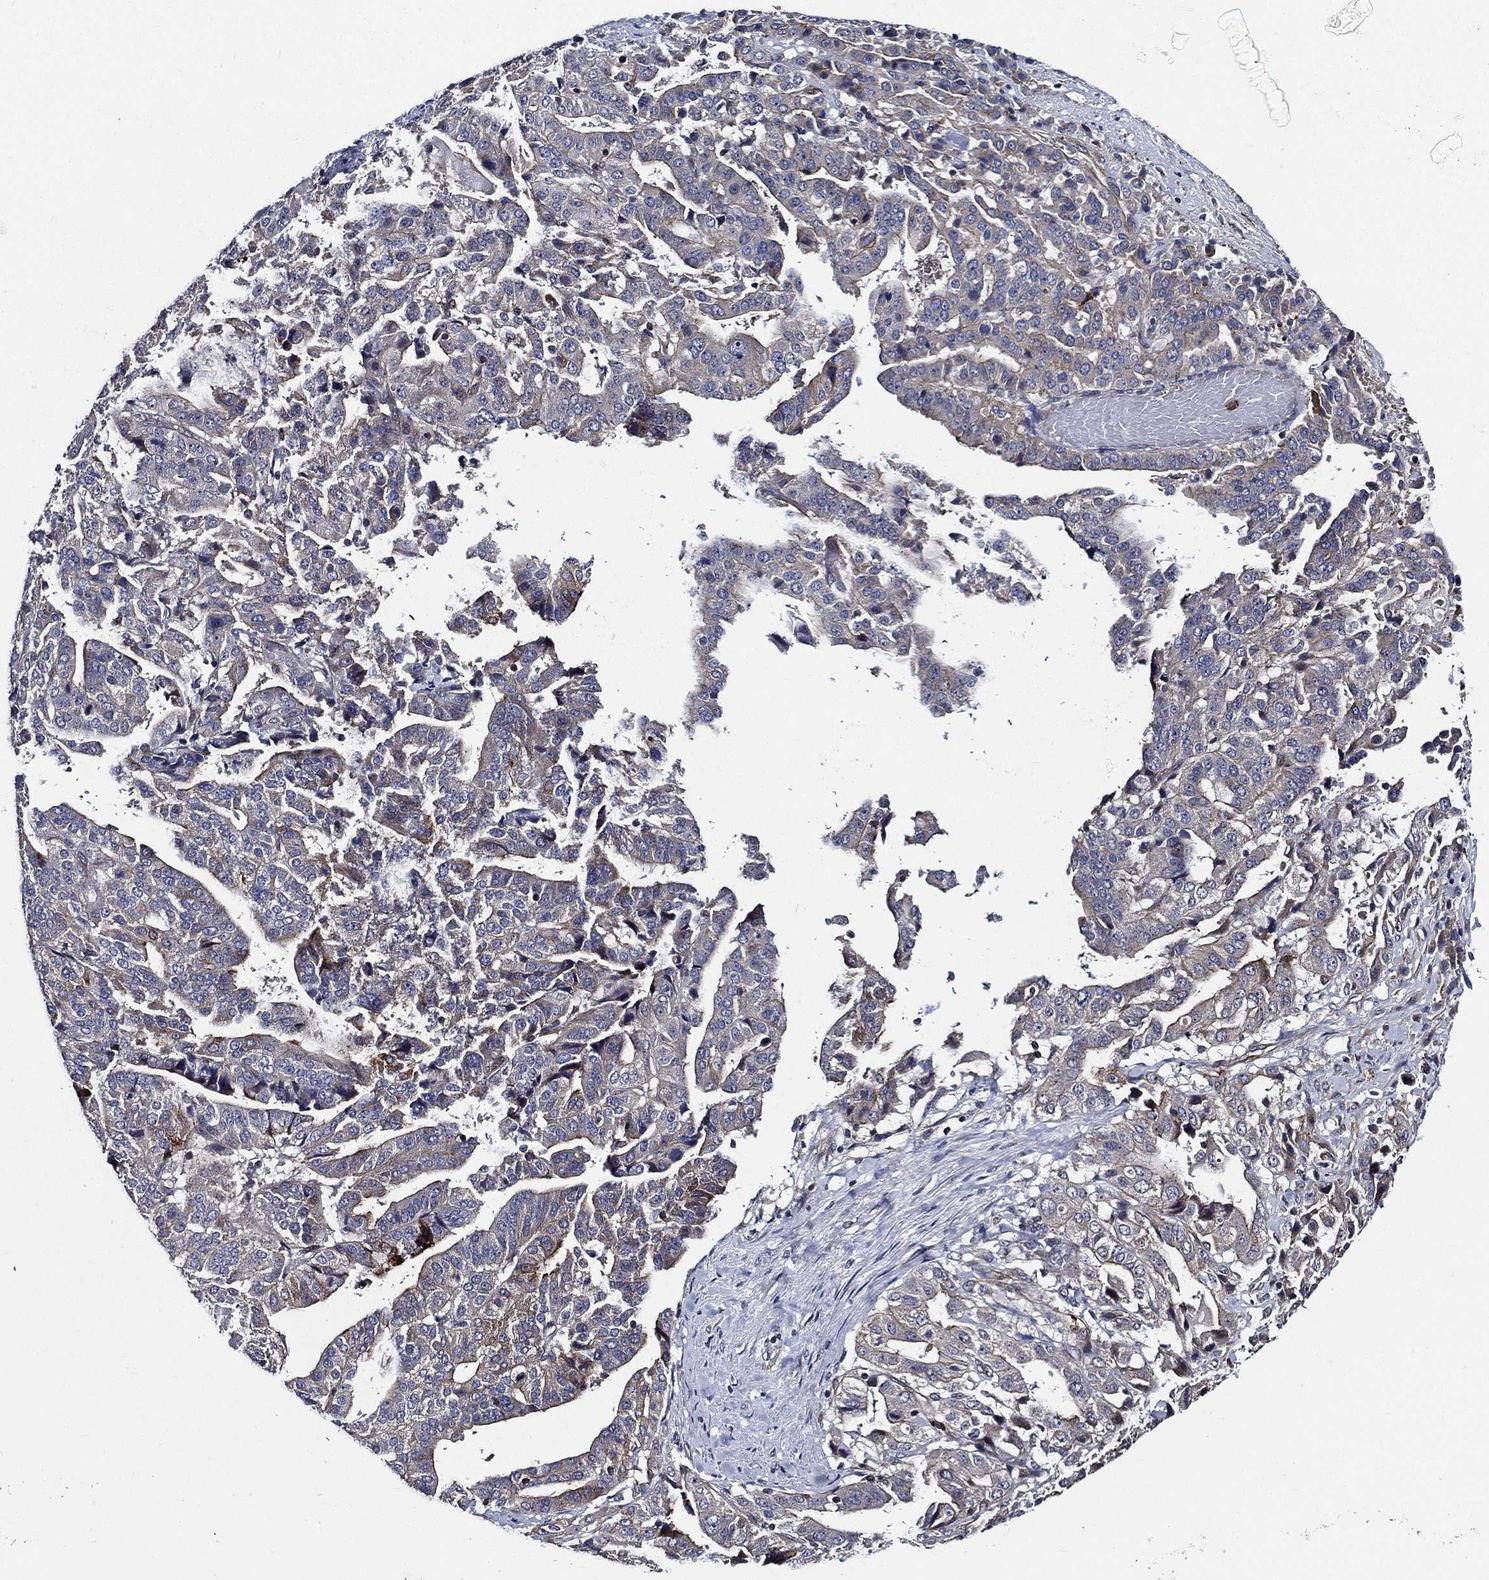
{"staining": {"intensity": "moderate", "quantity": "<25%", "location": "cytoplasmic/membranous"}, "tissue": "stomach cancer", "cell_type": "Tumor cells", "image_type": "cancer", "snomed": [{"axis": "morphology", "description": "Adenocarcinoma, NOS"}, {"axis": "topography", "description": "Stomach"}], "caption": "The immunohistochemical stain shows moderate cytoplasmic/membranous staining in tumor cells of stomach cancer tissue.", "gene": "KIF20B", "patient": {"sex": "male", "age": 48}}